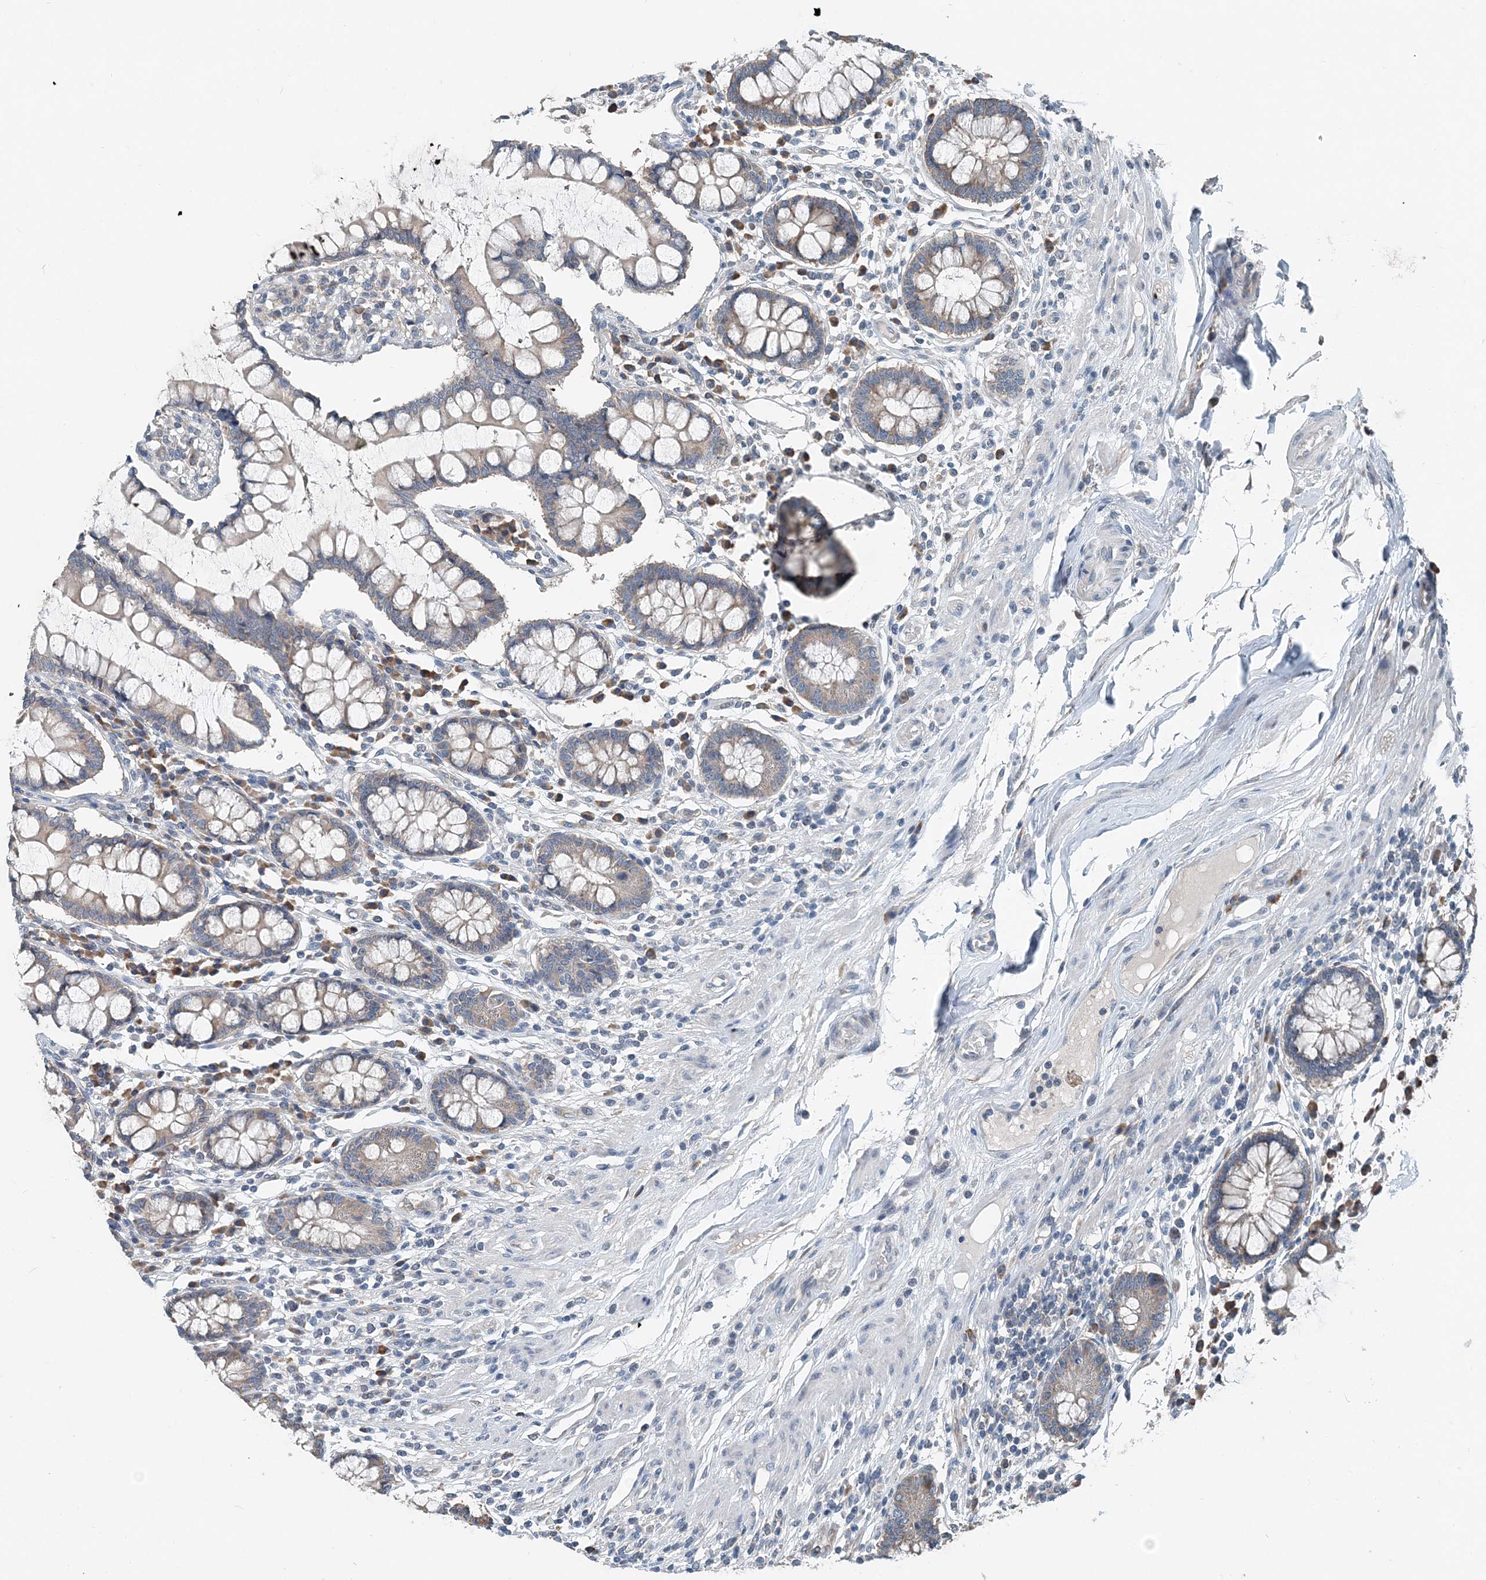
{"staining": {"intensity": "moderate", "quantity": ">75%", "location": "cytoplasmic/membranous"}, "tissue": "colon", "cell_type": "Endothelial cells", "image_type": "normal", "snomed": [{"axis": "morphology", "description": "Normal tissue, NOS"}, {"axis": "topography", "description": "Colon"}], "caption": "About >75% of endothelial cells in normal human colon show moderate cytoplasmic/membranous protein staining as visualized by brown immunohistochemical staining.", "gene": "EEF1A2", "patient": {"sex": "female", "age": 79}}